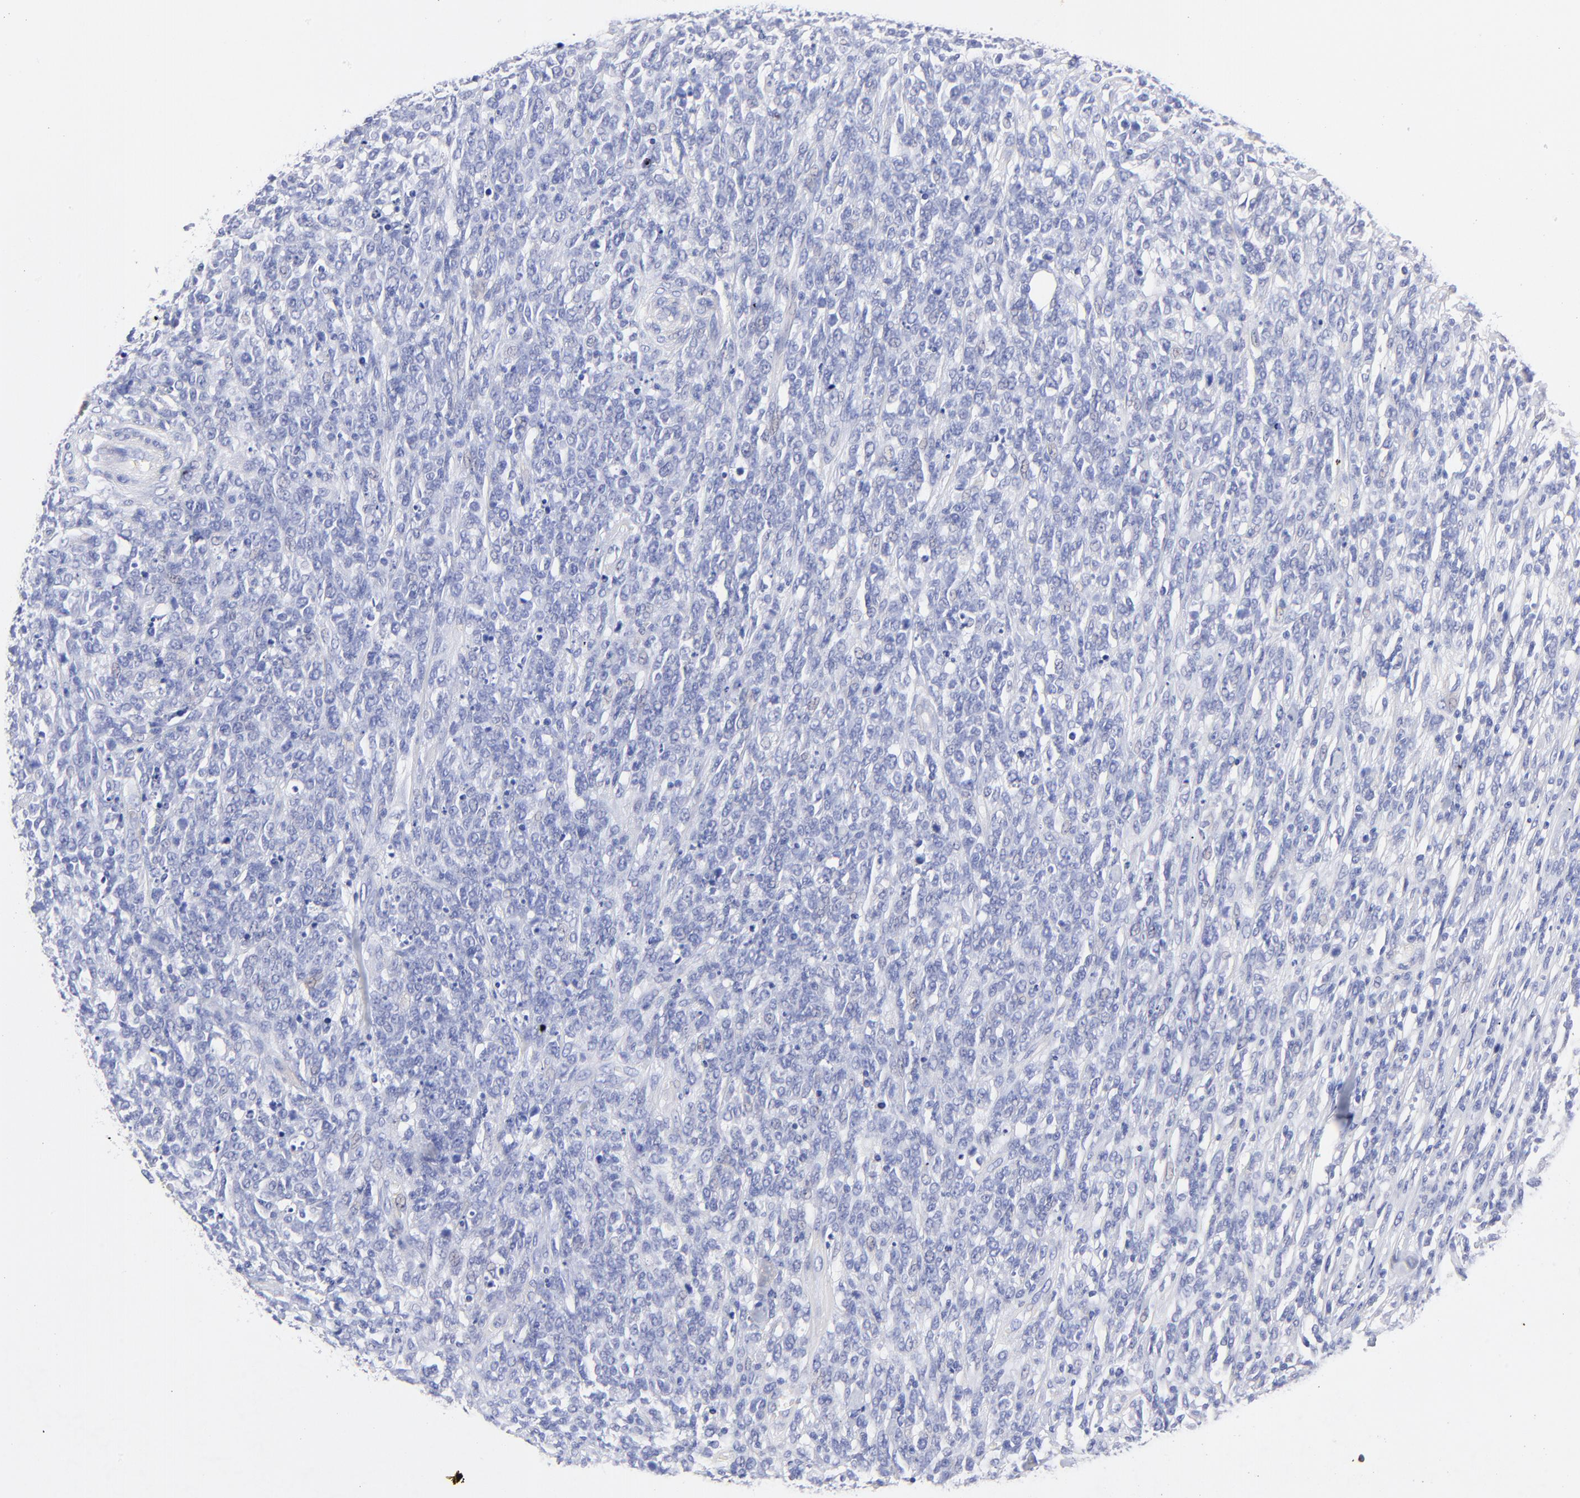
{"staining": {"intensity": "negative", "quantity": "none", "location": "none"}, "tissue": "lymphoma", "cell_type": "Tumor cells", "image_type": "cancer", "snomed": [{"axis": "morphology", "description": "Malignant lymphoma, non-Hodgkin's type, High grade"}, {"axis": "topography", "description": "Lymph node"}], "caption": "Immunohistochemical staining of human lymphoma displays no significant staining in tumor cells.", "gene": "HORMAD2", "patient": {"sex": "female", "age": 73}}